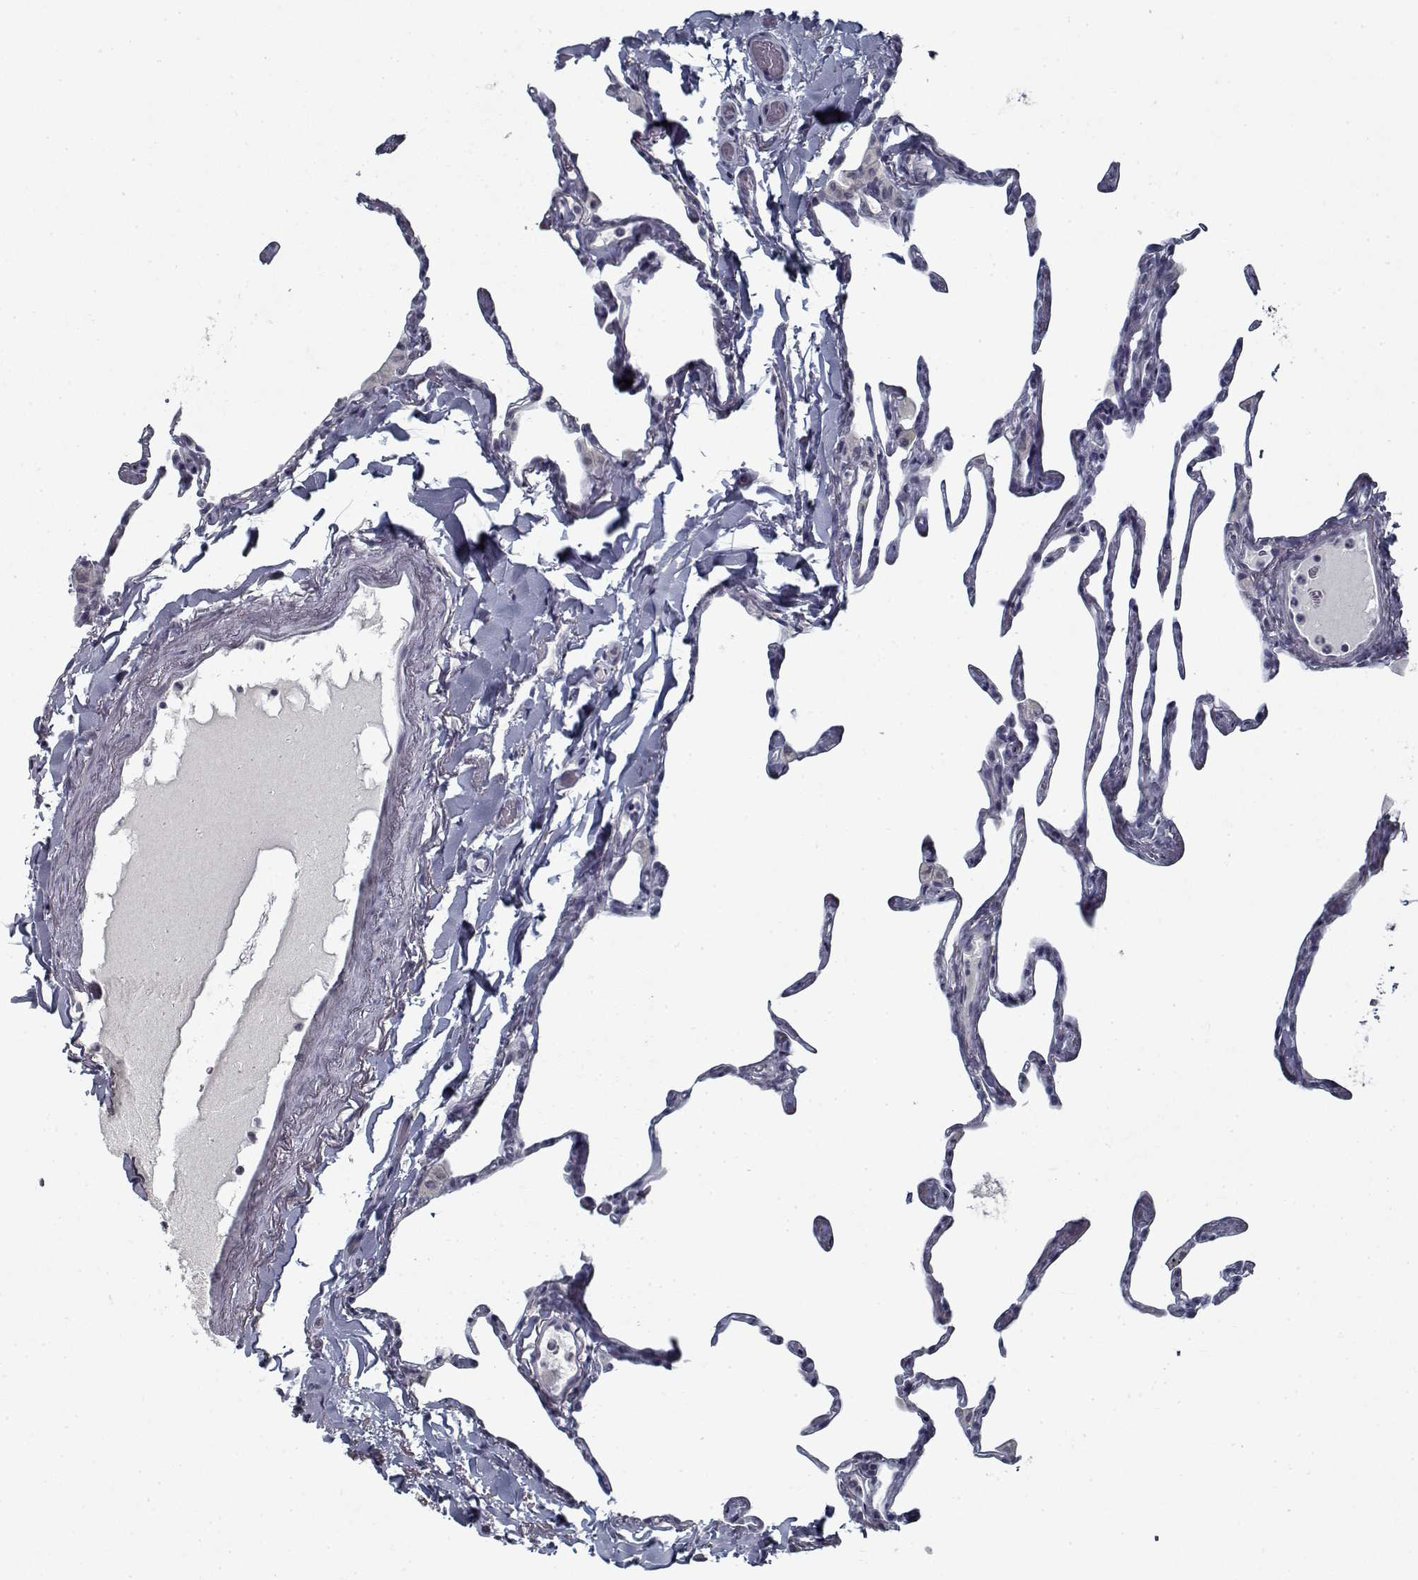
{"staining": {"intensity": "negative", "quantity": "none", "location": "none"}, "tissue": "lung", "cell_type": "Alveolar cells", "image_type": "normal", "snomed": [{"axis": "morphology", "description": "Normal tissue, NOS"}, {"axis": "topography", "description": "Lung"}], "caption": "High magnification brightfield microscopy of unremarkable lung stained with DAB (brown) and counterstained with hematoxylin (blue): alveolar cells show no significant staining. The staining was performed using DAB to visualize the protein expression in brown, while the nuclei were stained in blue with hematoxylin (Magnification: 20x).", "gene": "GAD2", "patient": {"sex": "male", "age": 65}}